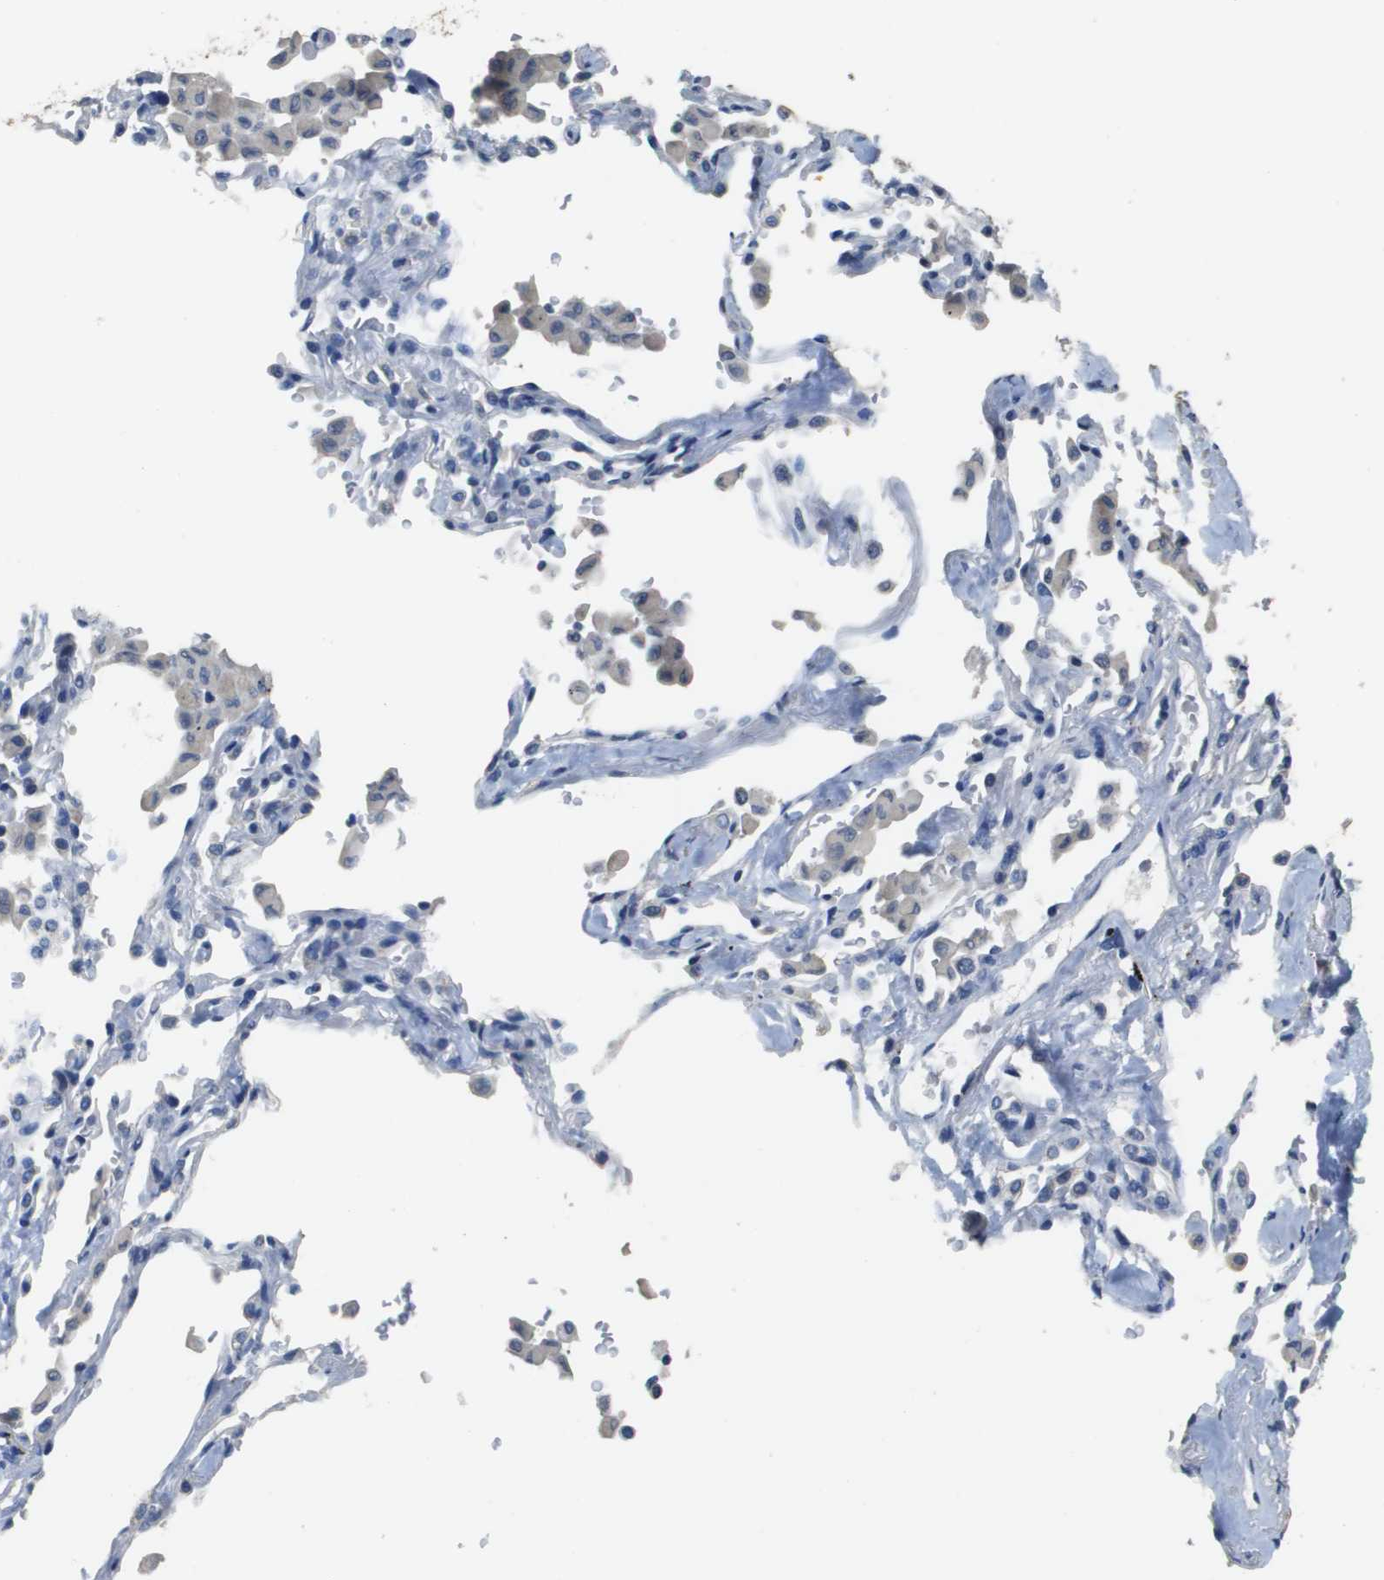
{"staining": {"intensity": "negative", "quantity": "none", "location": "none"}, "tissue": "lung cancer", "cell_type": "Tumor cells", "image_type": "cancer", "snomed": [{"axis": "morphology", "description": "Adenocarcinoma, NOS"}, {"axis": "topography", "description": "Lung"}], "caption": "IHC photomicrograph of neoplastic tissue: human lung adenocarcinoma stained with DAB (3,3'-diaminobenzidine) reveals no significant protein positivity in tumor cells.", "gene": "MT3", "patient": {"sex": "female", "age": 64}}